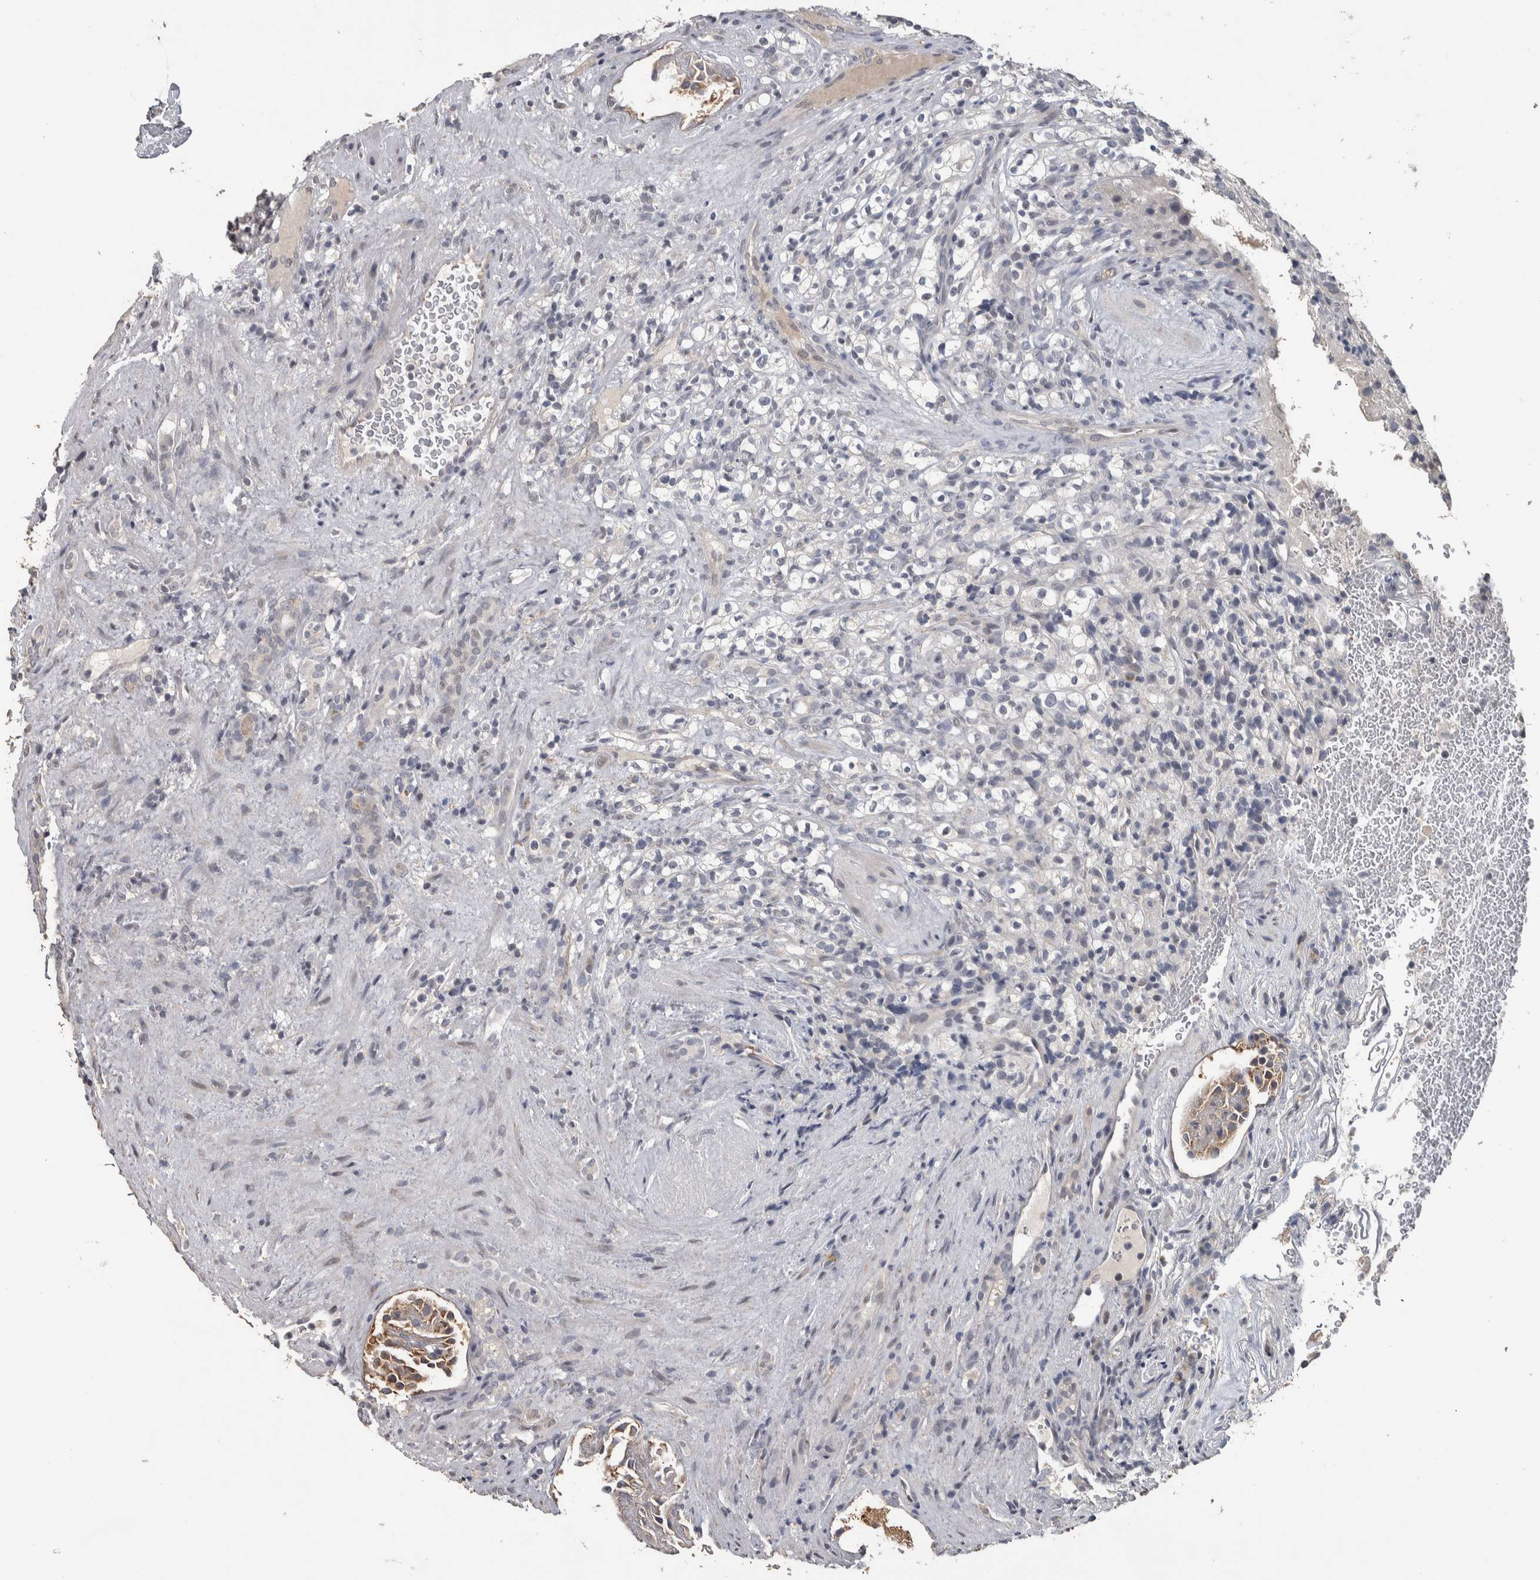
{"staining": {"intensity": "negative", "quantity": "none", "location": "none"}, "tissue": "renal cancer", "cell_type": "Tumor cells", "image_type": "cancer", "snomed": [{"axis": "morphology", "description": "Normal tissue, NOS"}, {"axis": "morphology", "description": "Adenocarcinoma, NOS"}, {"axis": "topography", "description": "Kidney"}], "caption": "DAB (3,3'-diaminobenzidine) immunohistochemical staining of human renal adenocarcinoma reveals no significant staining in tumor cells.", "gene": "NECAB1", "patient": {"sex": "female", "age": 72}}